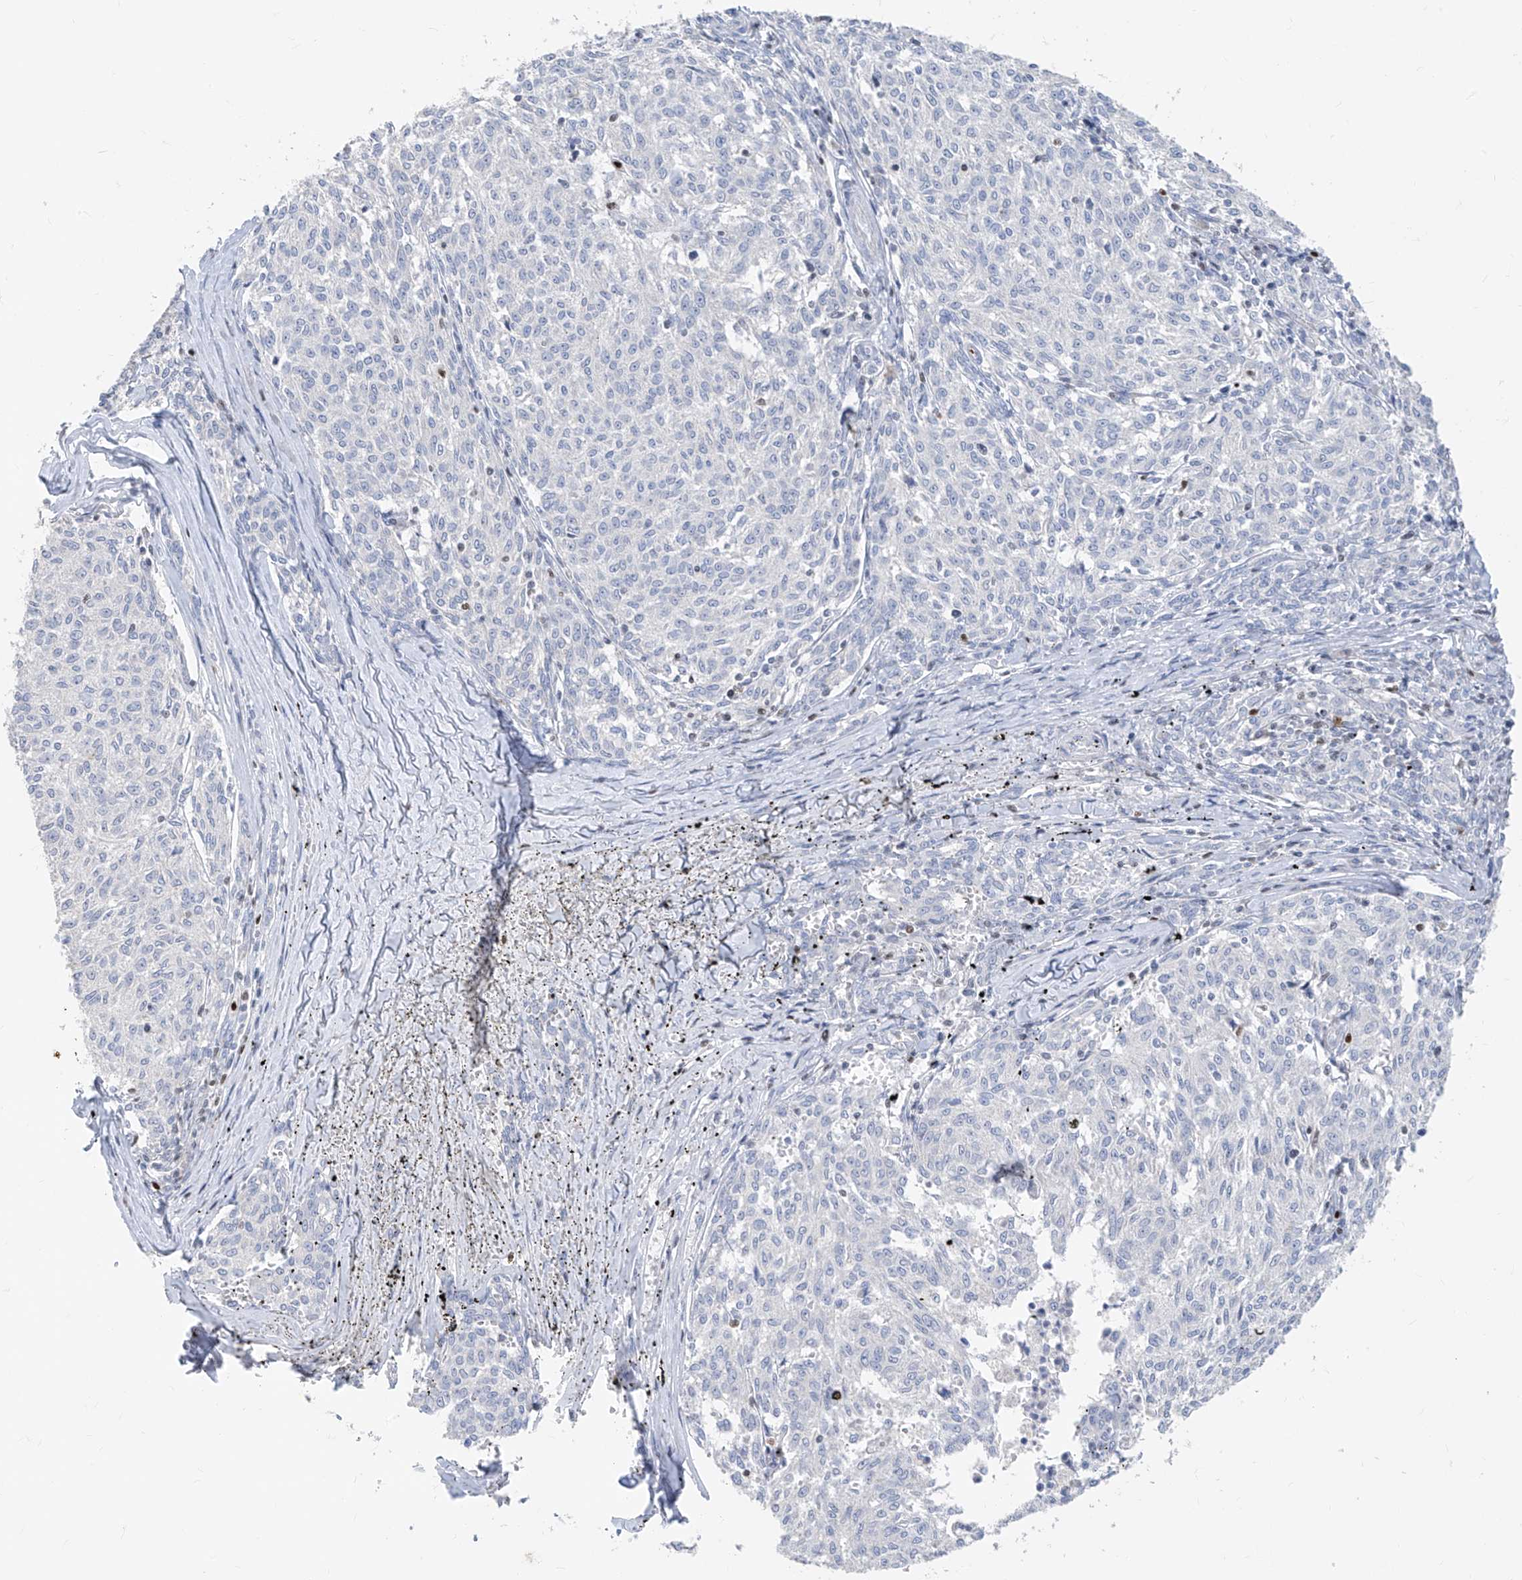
{"staining": {"intensity": "negative", "quantity": "none", "location": "none"}, "tissue": "melanoma", "cell_type": "Tumor cells", "image_type": "cancer", "snomed": [{"axis": "morphology", "description": "Malignant melanoma, NOS"}, {"axis": "topography", "description": "Skin"}], "caption": "Tumor cells are negative for brown protein staining in malignant melanoma.", "gene": "TBX21", "patient": {"sex": "female", "age": 72}}